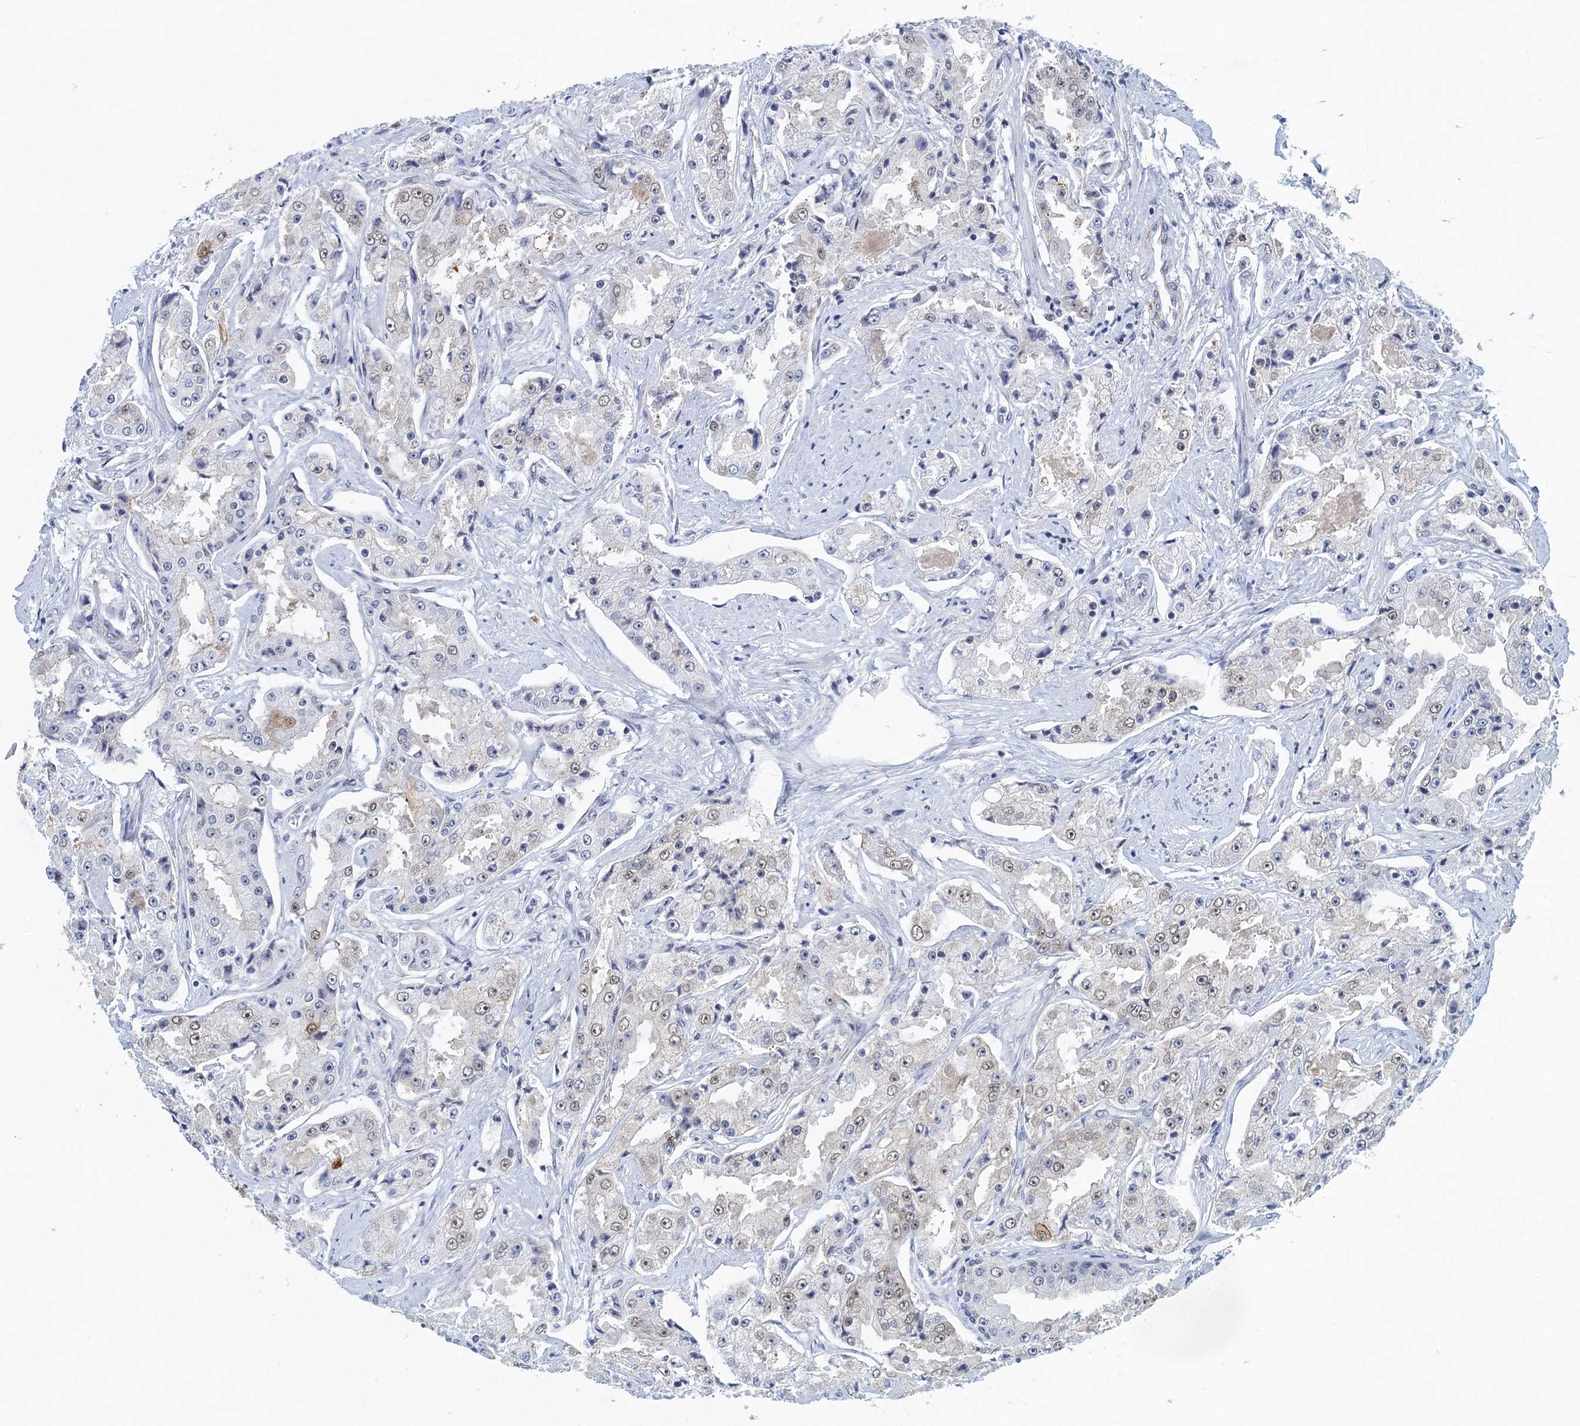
{"staining": {"intensity": "weak", "quantity": "25%-75%", "location": "cytoplasmic/membranous,nuclear"}, "tissue": "prostate cancer", "cell_type": "Tumor cells", "image_type": "cancer", "snomed": [{"axis": "morphology", "description": "Adenocarcinoma, High grade"}, {"axis": "topography", "description": "Prostate"}], "caption": "Human prostate cancer stained for a protein (brown) displays weak cytoplasmic/membranous and nuclear positive staining in approximately 25%-75% of tumor cells.", "gene": "EPS8L1", "patient": {"sex": "male", "age": 73}}